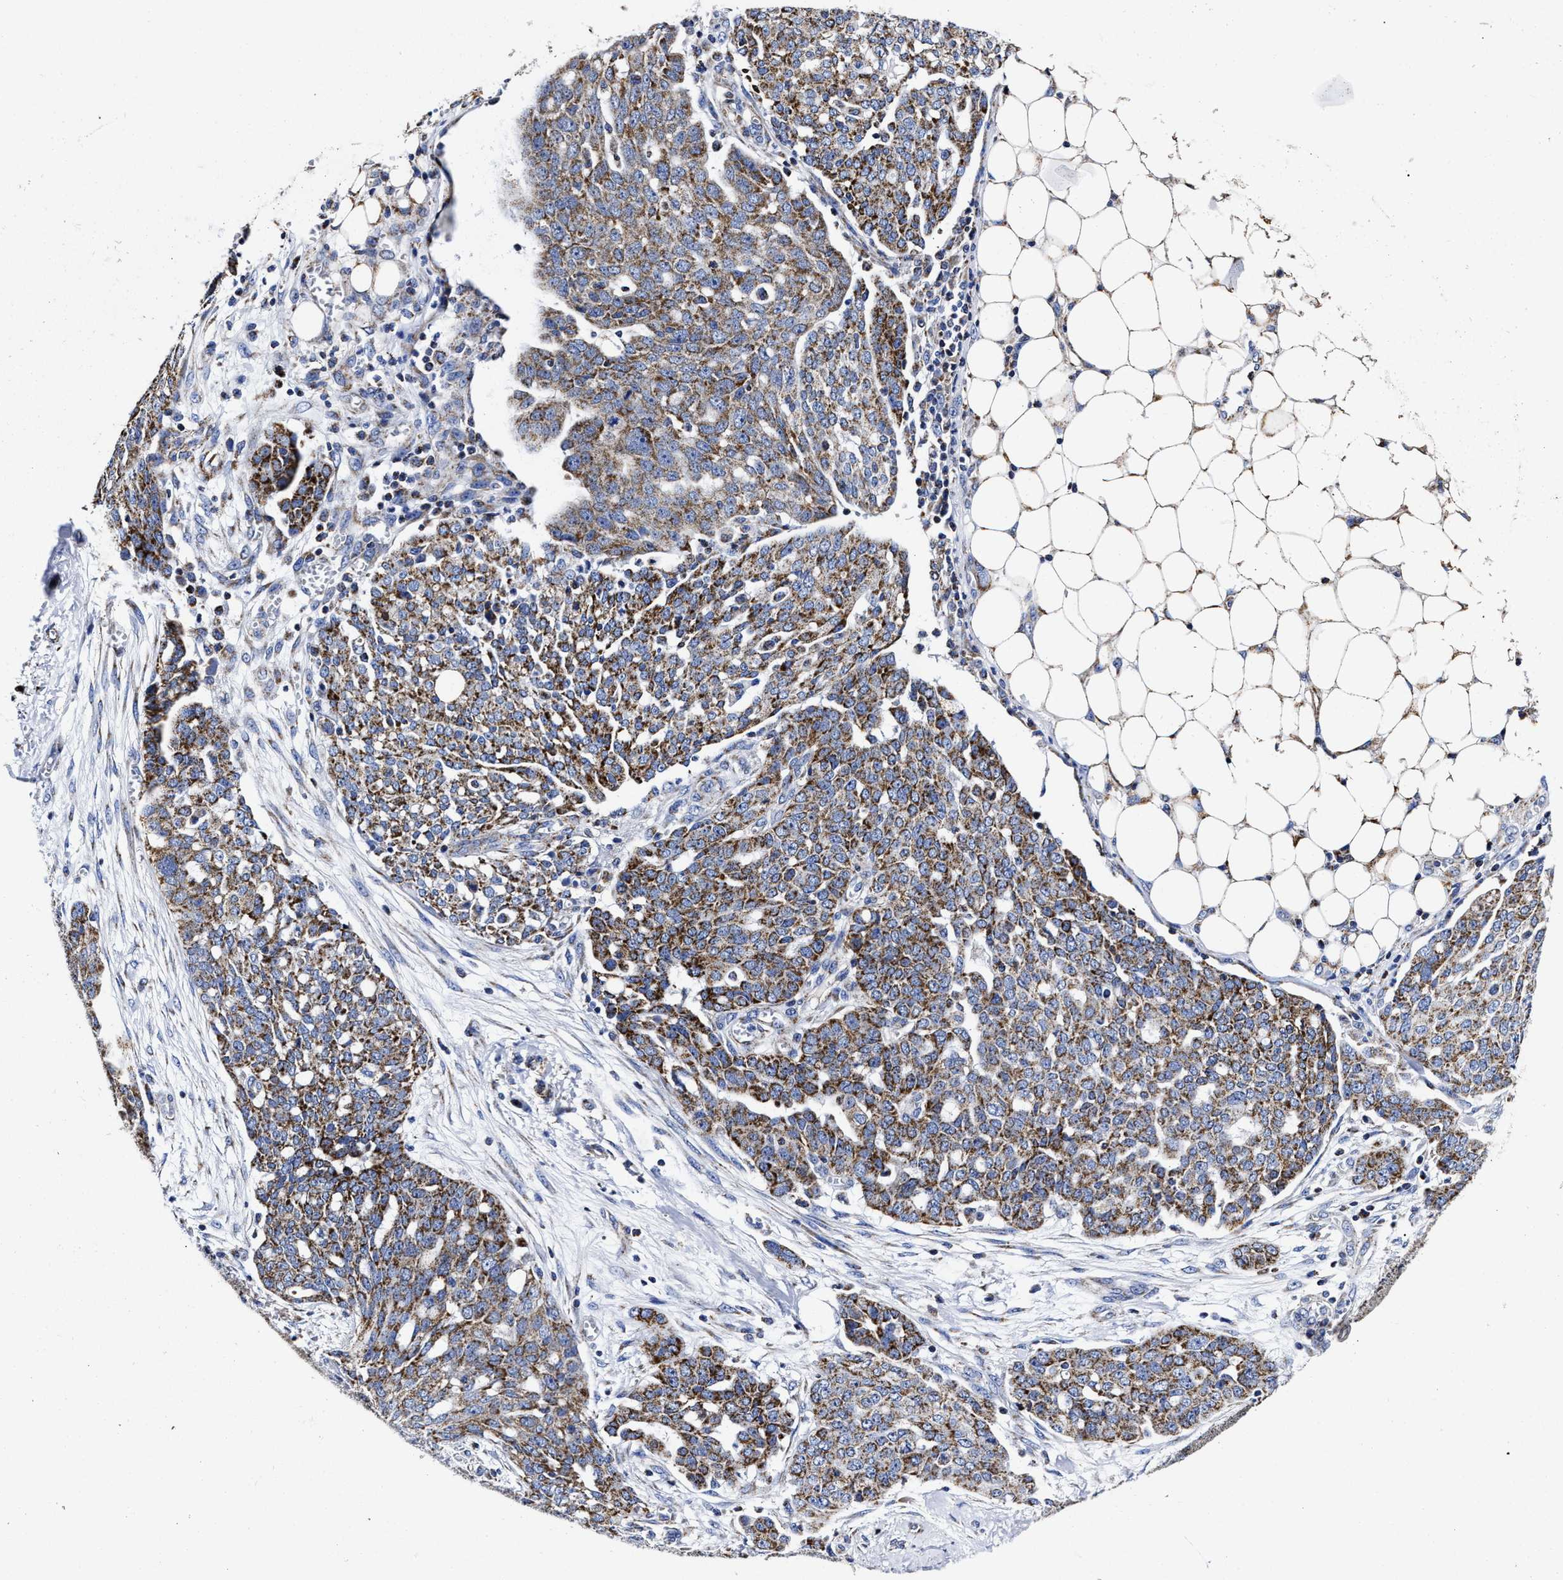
{"staining": {"intensity": "moderate", "quantity": "25%-75%", "location": "cytoplasmic/membranous"}, "tissue": "ovarian cancer", "cell_type": "Tumor cells", "image_type": "cancer", "snomed": [{"axis": "morphology", "description": "Cystadenocarcinoma, serous, NOS"}, {"axis": "topography", "description": "Soft tissue"}, {"axis": "topography", "description": "Ovary"}], "caption": "About 25%-75% of tumor cells in ovarian serous cystadenocarcinoma exhibit moderate cytoplasmic/membranous protein staining as visualized by brown immunohistochemical staining.", "gene": "HINT2", "patient": {"sex": "female", "age": 57}}